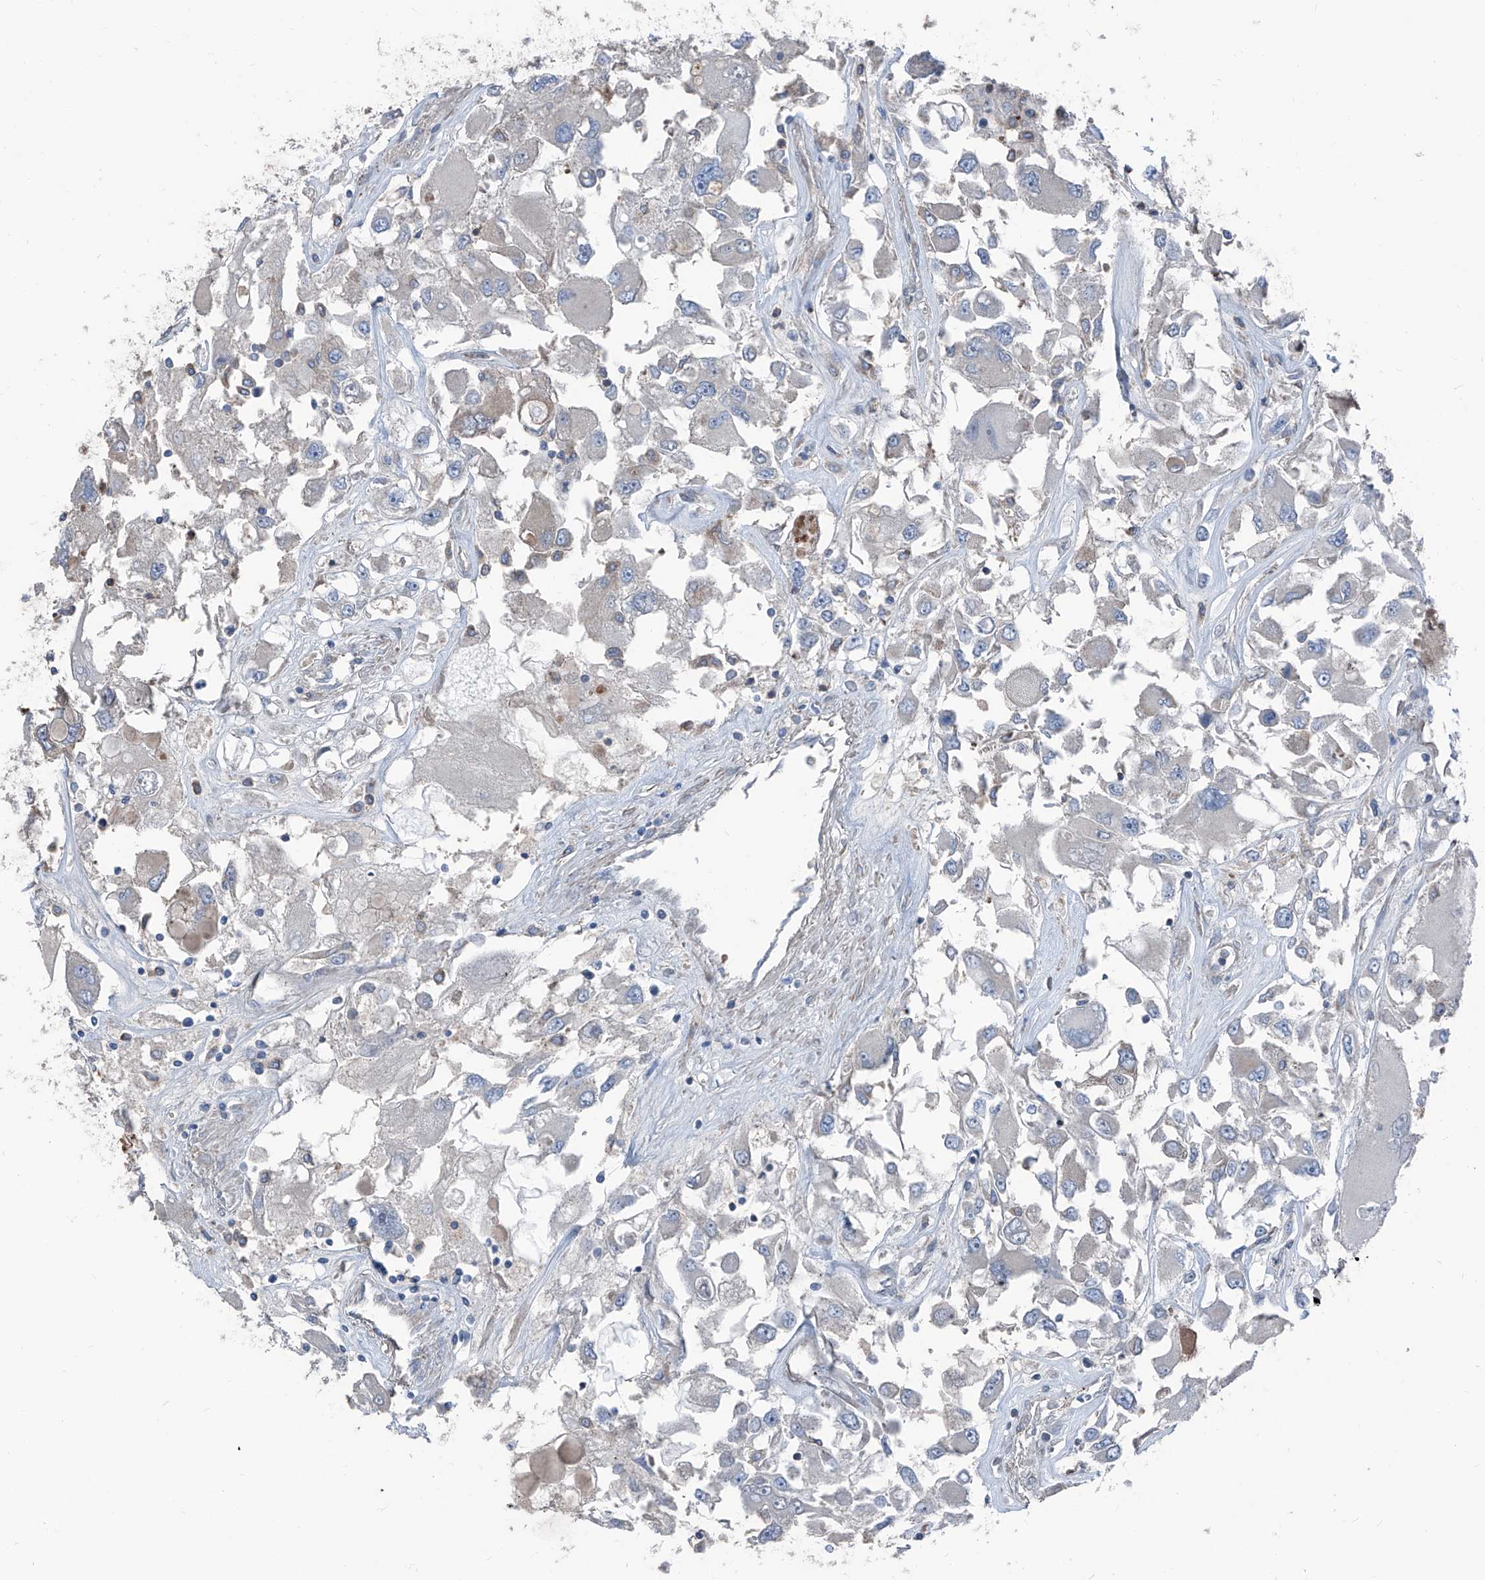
{"staining": {"intensity": "negative", "quantity": "none", "location": "none"}, "tissue": "renal cancer", "cell_type": "Tumor cells", "image_type": "cancer", "snomed": [{"axis": "morphology", "description": "Adenocarcinoma, NOS"}, {"axis": "topography", "description": "Kidney"}], "caption": "High power microscopy micrograph of an immunohistochemistry (IHC) micrograph of renal cancer (adenocarcinoma), revealing no significant positivity in tumor cells.", "gene": "GPAT3", "patient": {"sex": "female", "age": 52}}